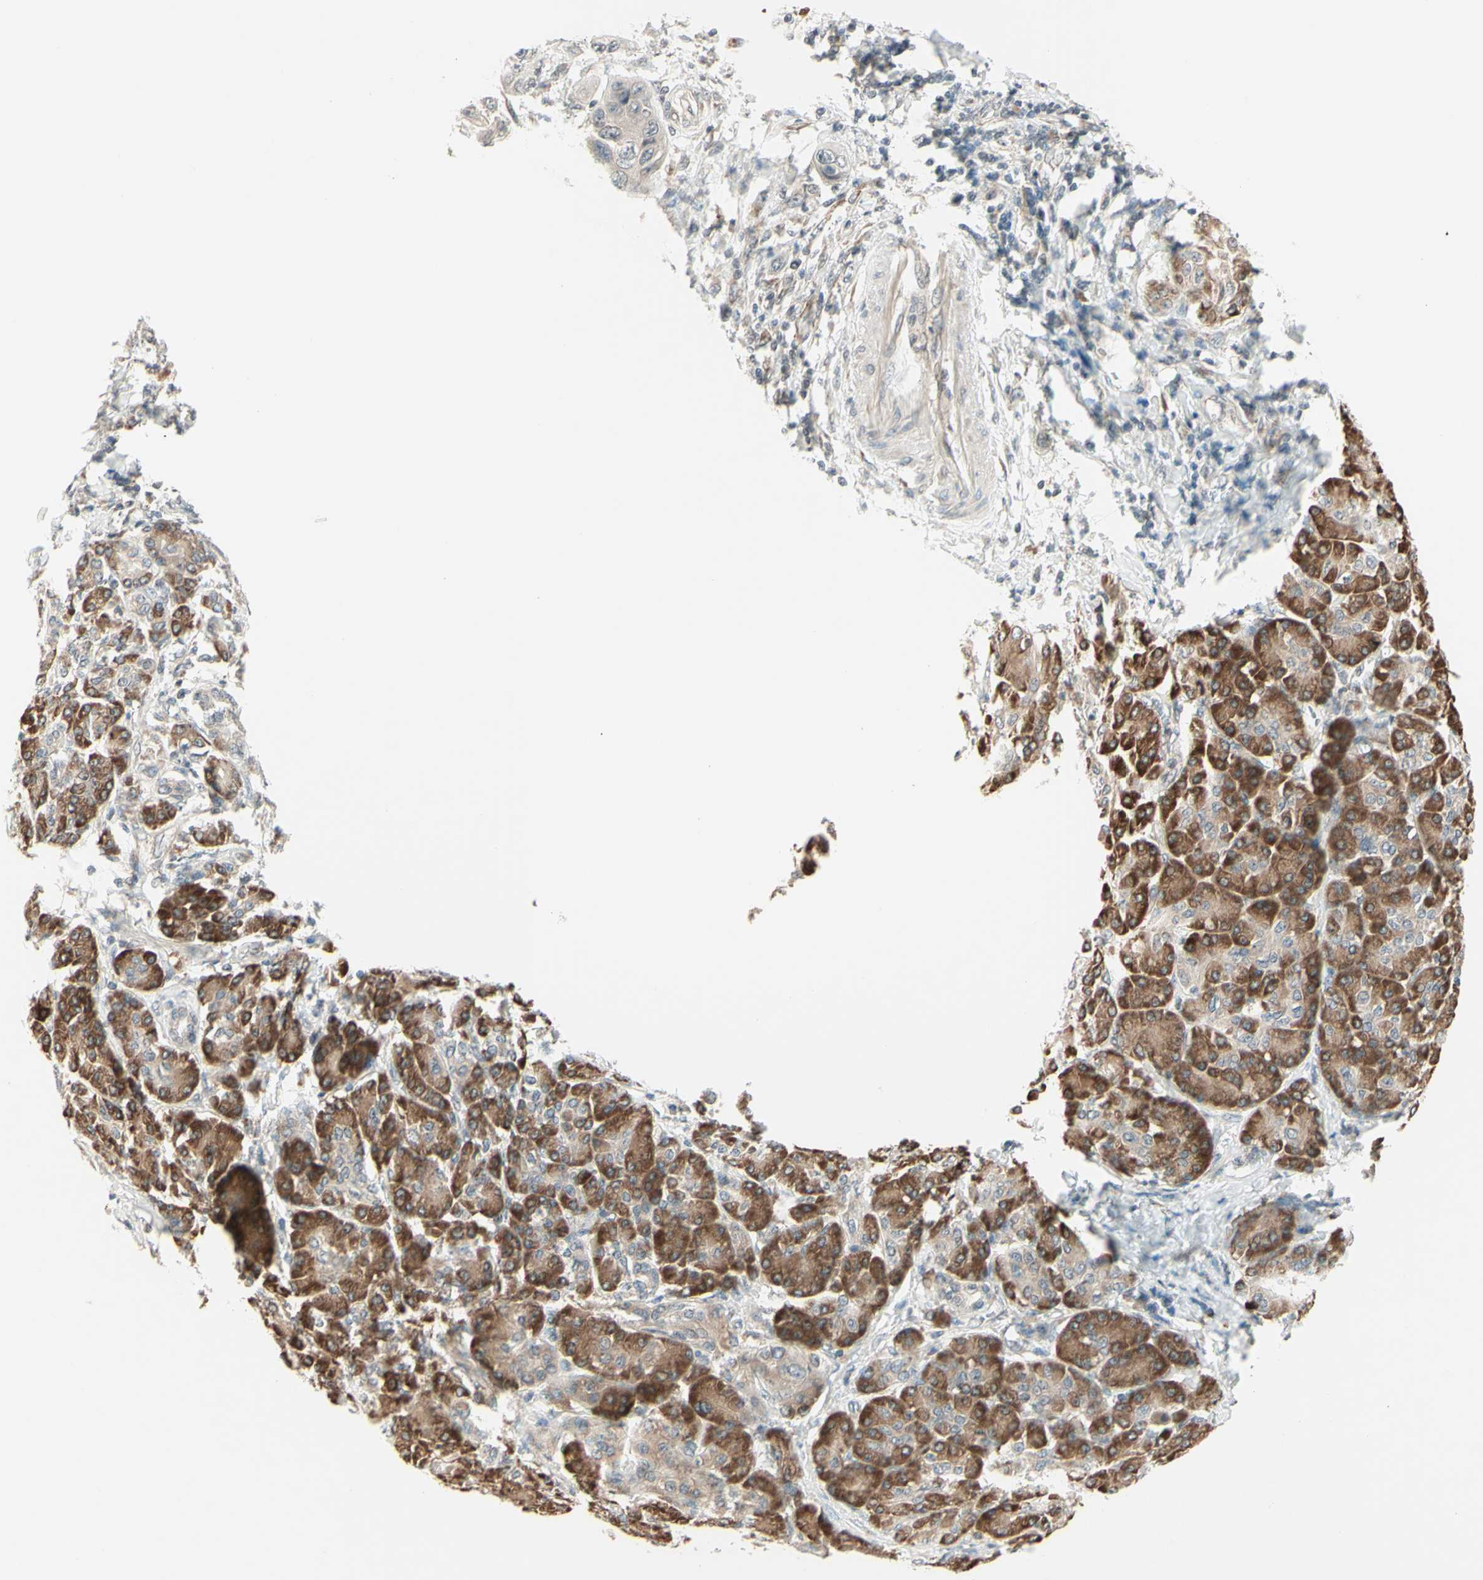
{"staining": {"intensity": "moderate", "quantity": "25%-75%", "location": "cytoplasmic/membranous"}, "tissue": "pancreatic cancer", "cell_type": "Tumor cells", "image_type": "cancer", "snomed": [{"axis": "morphology", "description": "Adenocarcinoma, NOS"}, {"axis": "topography", "description": "Pancreas"}], "caption": "Approximately 25%-75% of tumor cells in human pancreatic adenocarcinoma demonstrate moderate cytoplasmic/membranous protein expression as visualized by brown immunohistochemical staining.", "gene": "ZW10", "patient": {"sex": "female", "age": 70}}